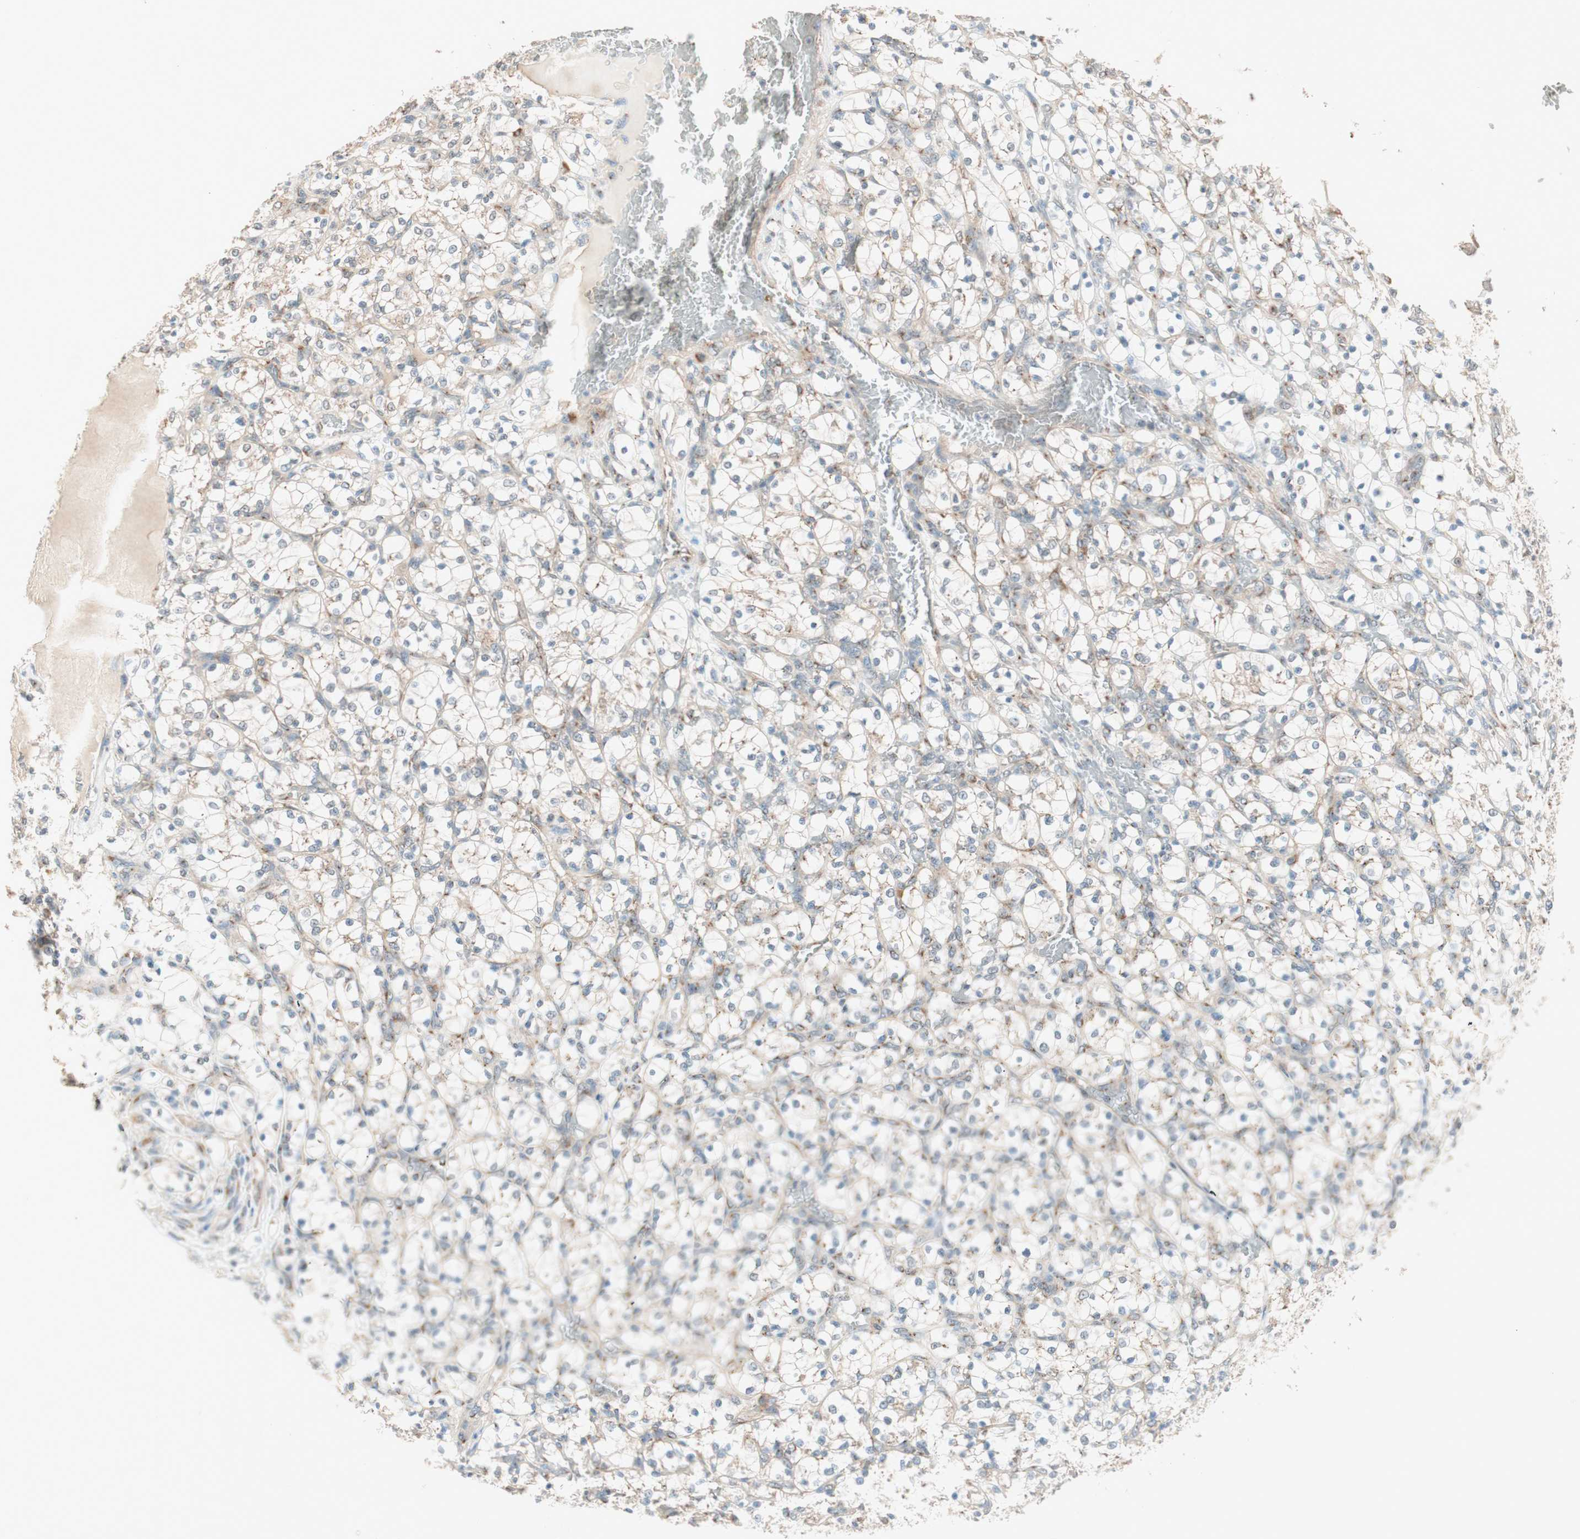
{"staining": {"intensity": "weak", "quantity": "<25%", "location": "cytoplasmic/membranous"}, "tissue": "renal cancer", "cell_type": "Tumor cells", "image_type": "cancer", "snomed": [{"axis": "morphology", "description": "Adenocarcinoma, NOS"}, {"axis": "topography", "description": "Kidney"}], "caption": "A high-resolution image shows immunohistochemistry (IHC) staining of renal cancer (adenocarcinoma), which exhibits no significant staining in tumor cells. (Stains: DAB immunohistochemistry (IHC) with hematoxylin counter stain, Microscopy: brightfield microscopy at high magnification).", "gene": "SEC16A", "patient": {"sex": "female", "age": 69}}